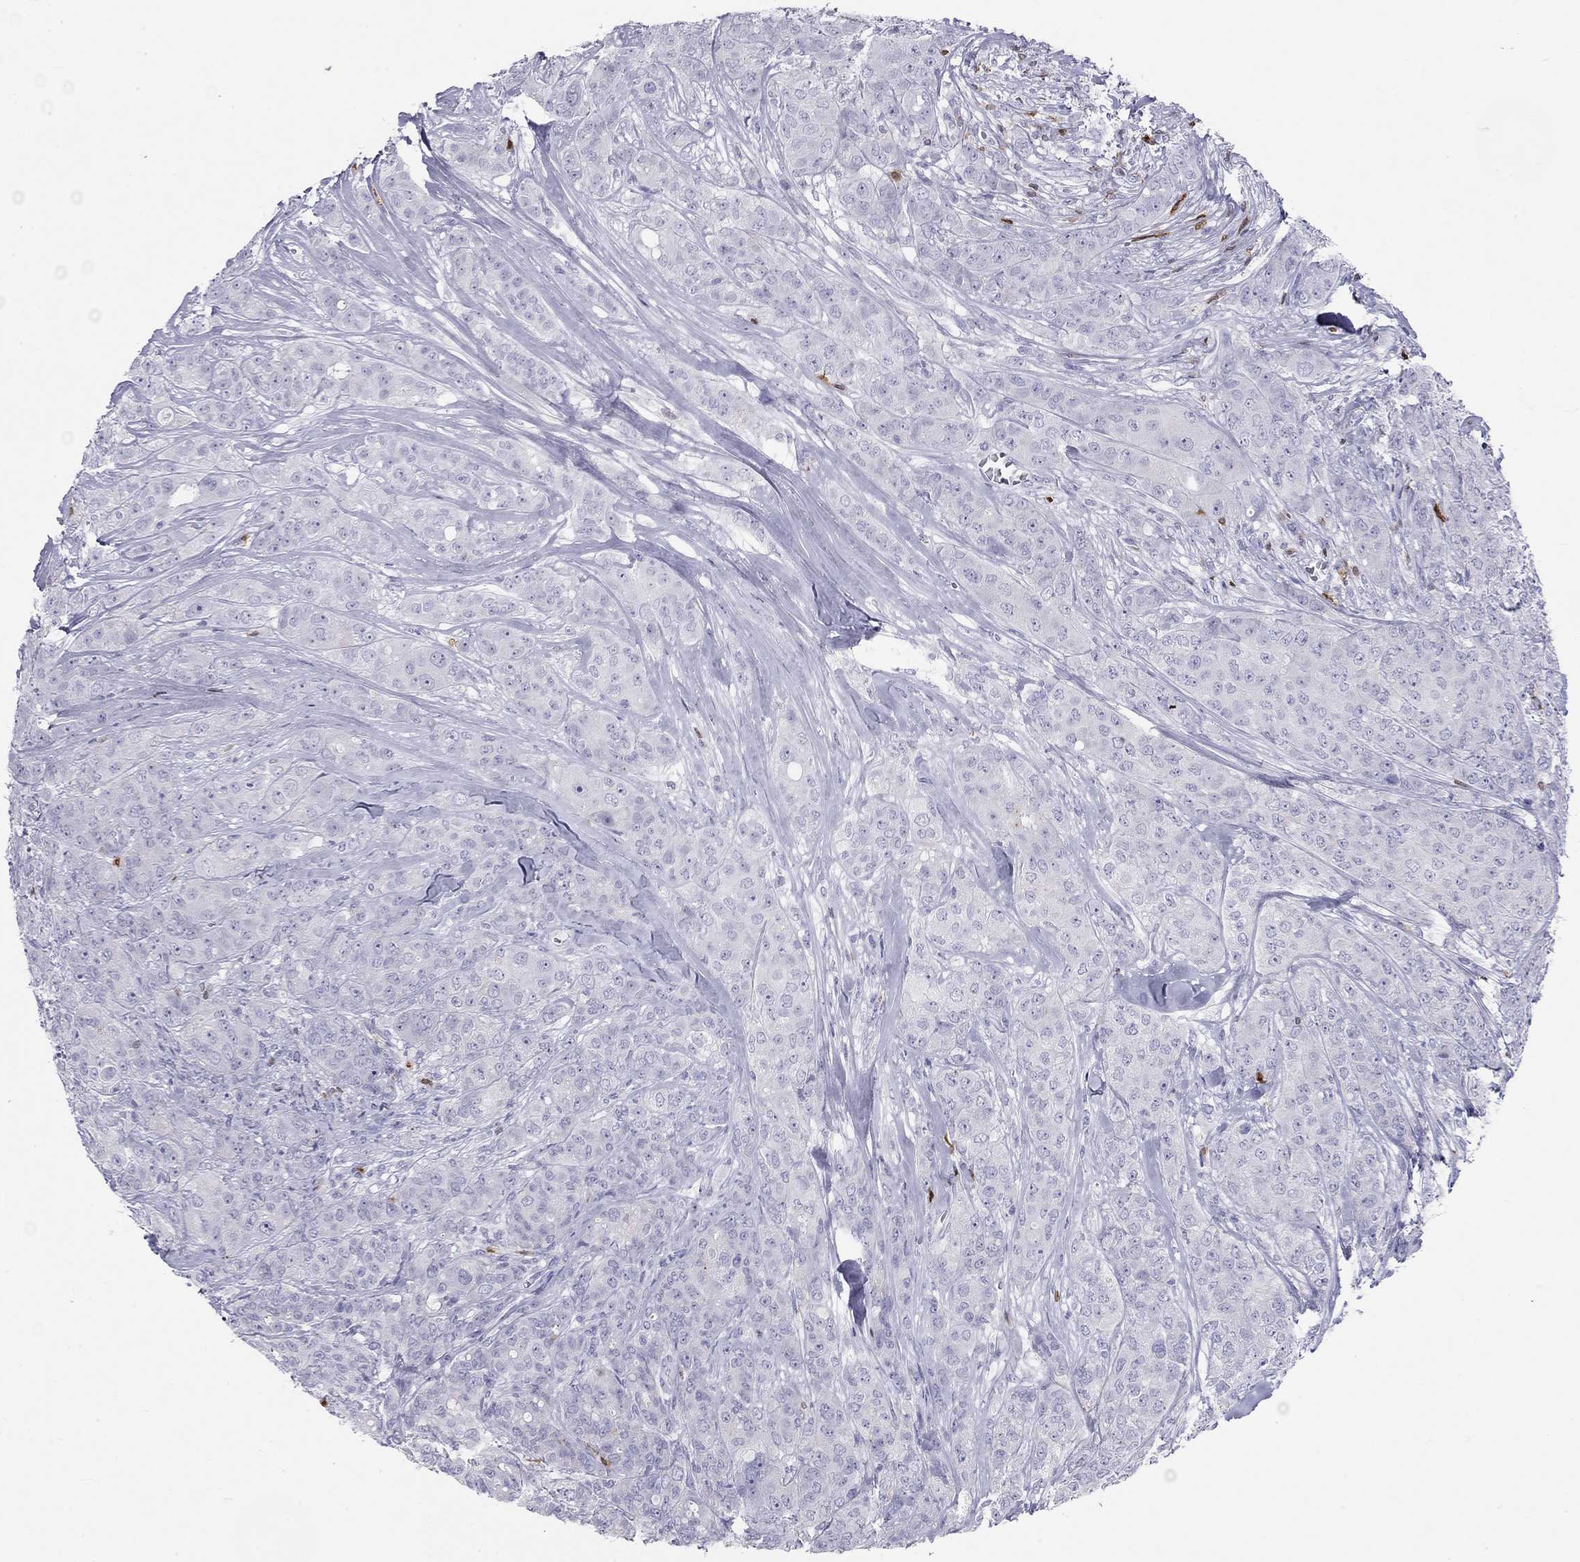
{"staining": {"intensity": "negative", "quantity": "none", "location": "none"}, "tissue": "breast cancer", "cell_type": "Tumor cells", "image_type": "cancer", "snomed": [{"axis": "morphology", "description": "Duct carcinoma"}, {"axis": "topography", "description": "Breast"}], "caption": "This is an immunohistochemistry image of invasive ductal carcinoma (breast). There is no positivity in tumor cells.", "gene": "SH2D2A", "patient": {"sex": "female", "age": 43}}